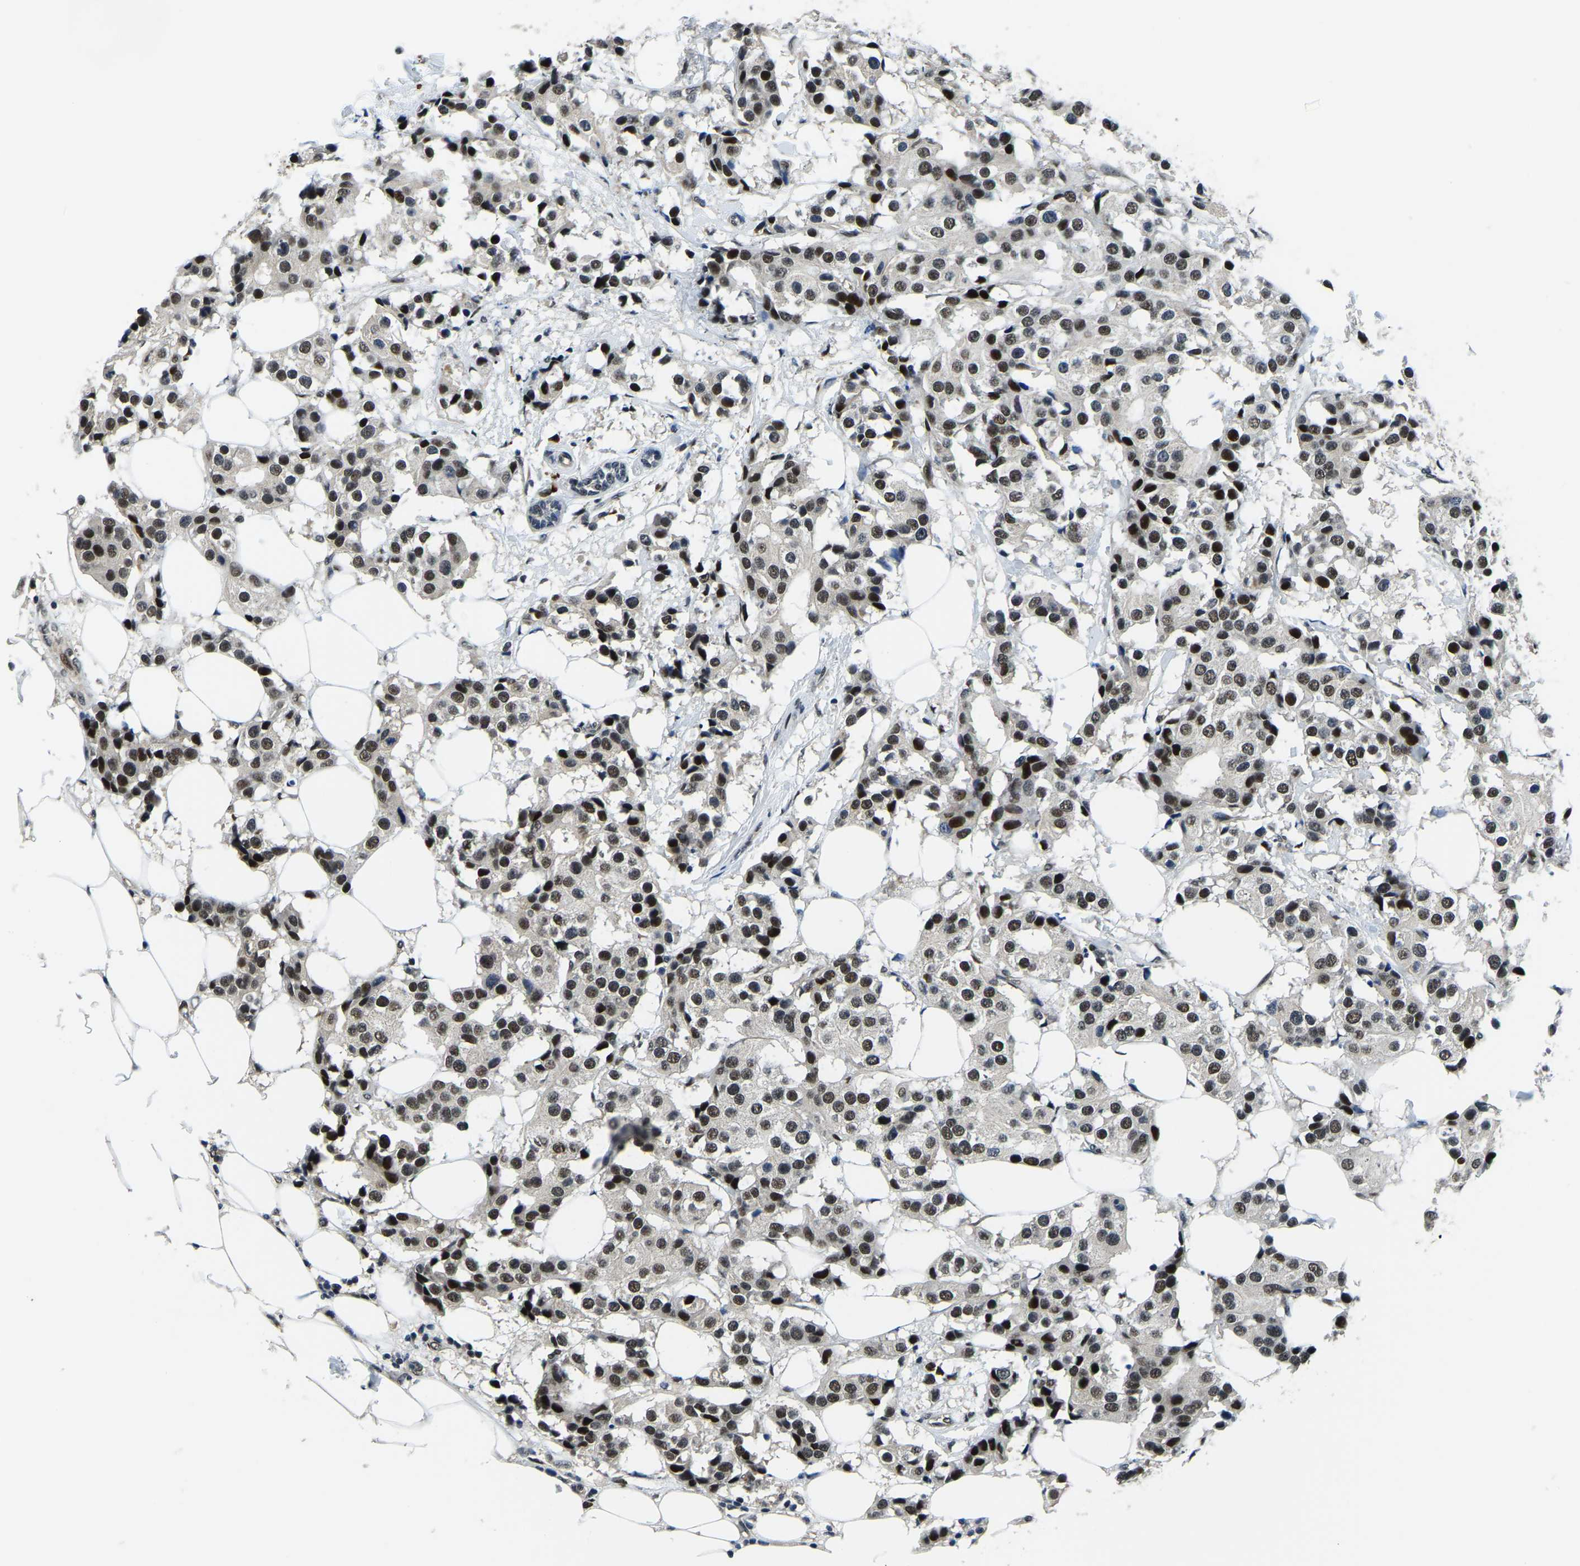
{"staining": {"intensity": "strong", "quantity": ">75%", "location": "nuclear"}, "tissue": "breast cancer", "cell_type": "Tumor cells", "image_type": "cancer", "snomed": [{"axis": "morphology", "description": "Normal tissue, NOS"}, {"axis": "morphology", "description": "Duct carcinoma"}, {"axis": "topography", "description": "Breast"}], "caption": "About >75% of tumor cells in human breast cancer (invasive ductal carcinoma) reveal strong nuclear protein staining as visualized by brown immunohistochemical staining.", "gene": "ING2", "patient": {"sex": "female", "age": 39}}